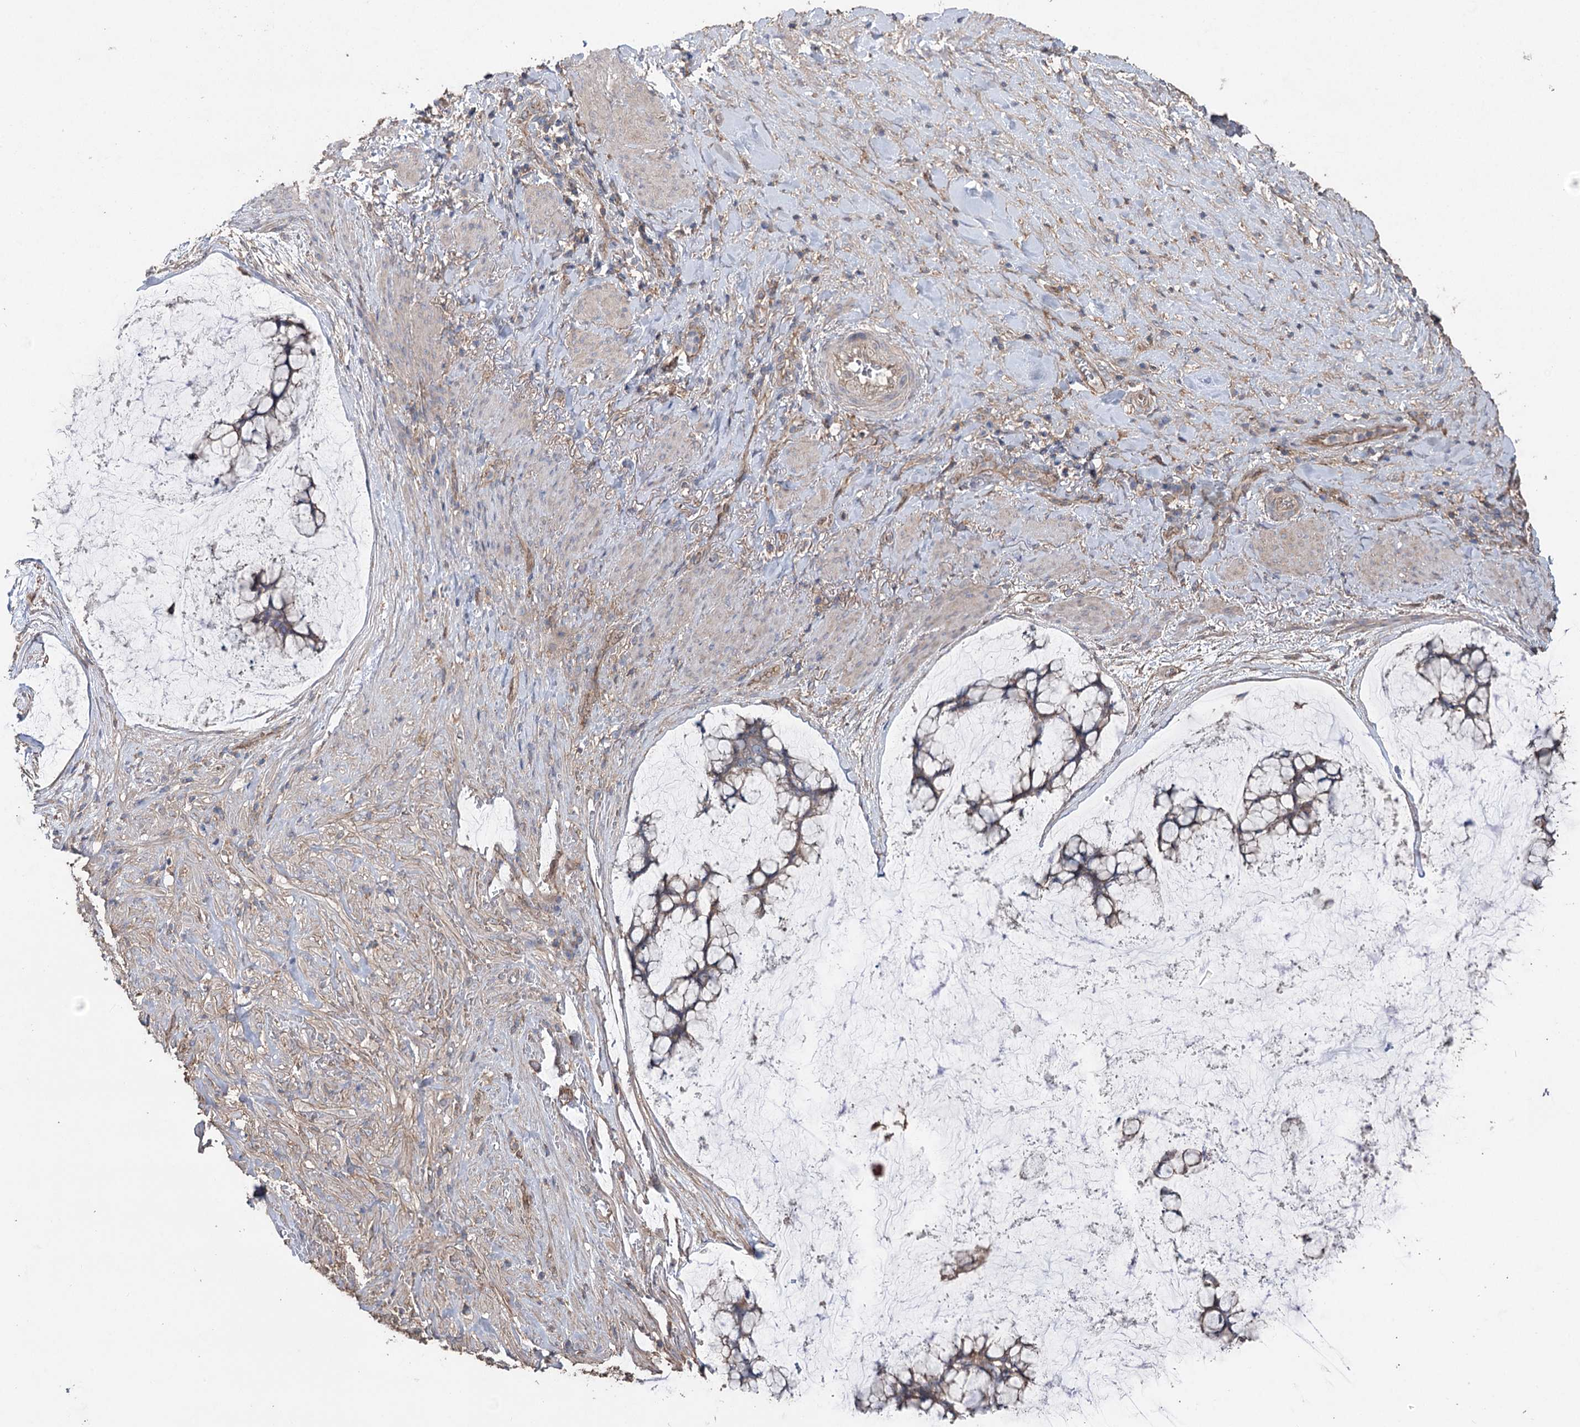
{"staining": {"intensity": "weak", "quantity": "<25%", "location": "cytoplasmic/membranous"}, "tissue": "ovarian cancer", "cell_type": "Tumor cells", "image_type": "cancer", "snomed": [{"axis": "morphology", "description": "Cystadenocarcinoma, mucinous, NOS"}, {"axis": "topography", "description": "Ovary"}], "caption": "Immunohistochemical staining of mucinous cystadenocarcinoma (ovarian) exhibits no significant positivity in tumor cells. (Brightfield microscopy of DAB (3,3'-diaminobenzidine) immunohistochemistry (IHC) at high magnification).", "gene": "FAM13B", "patient": {"sex": "female", "age": 42}}